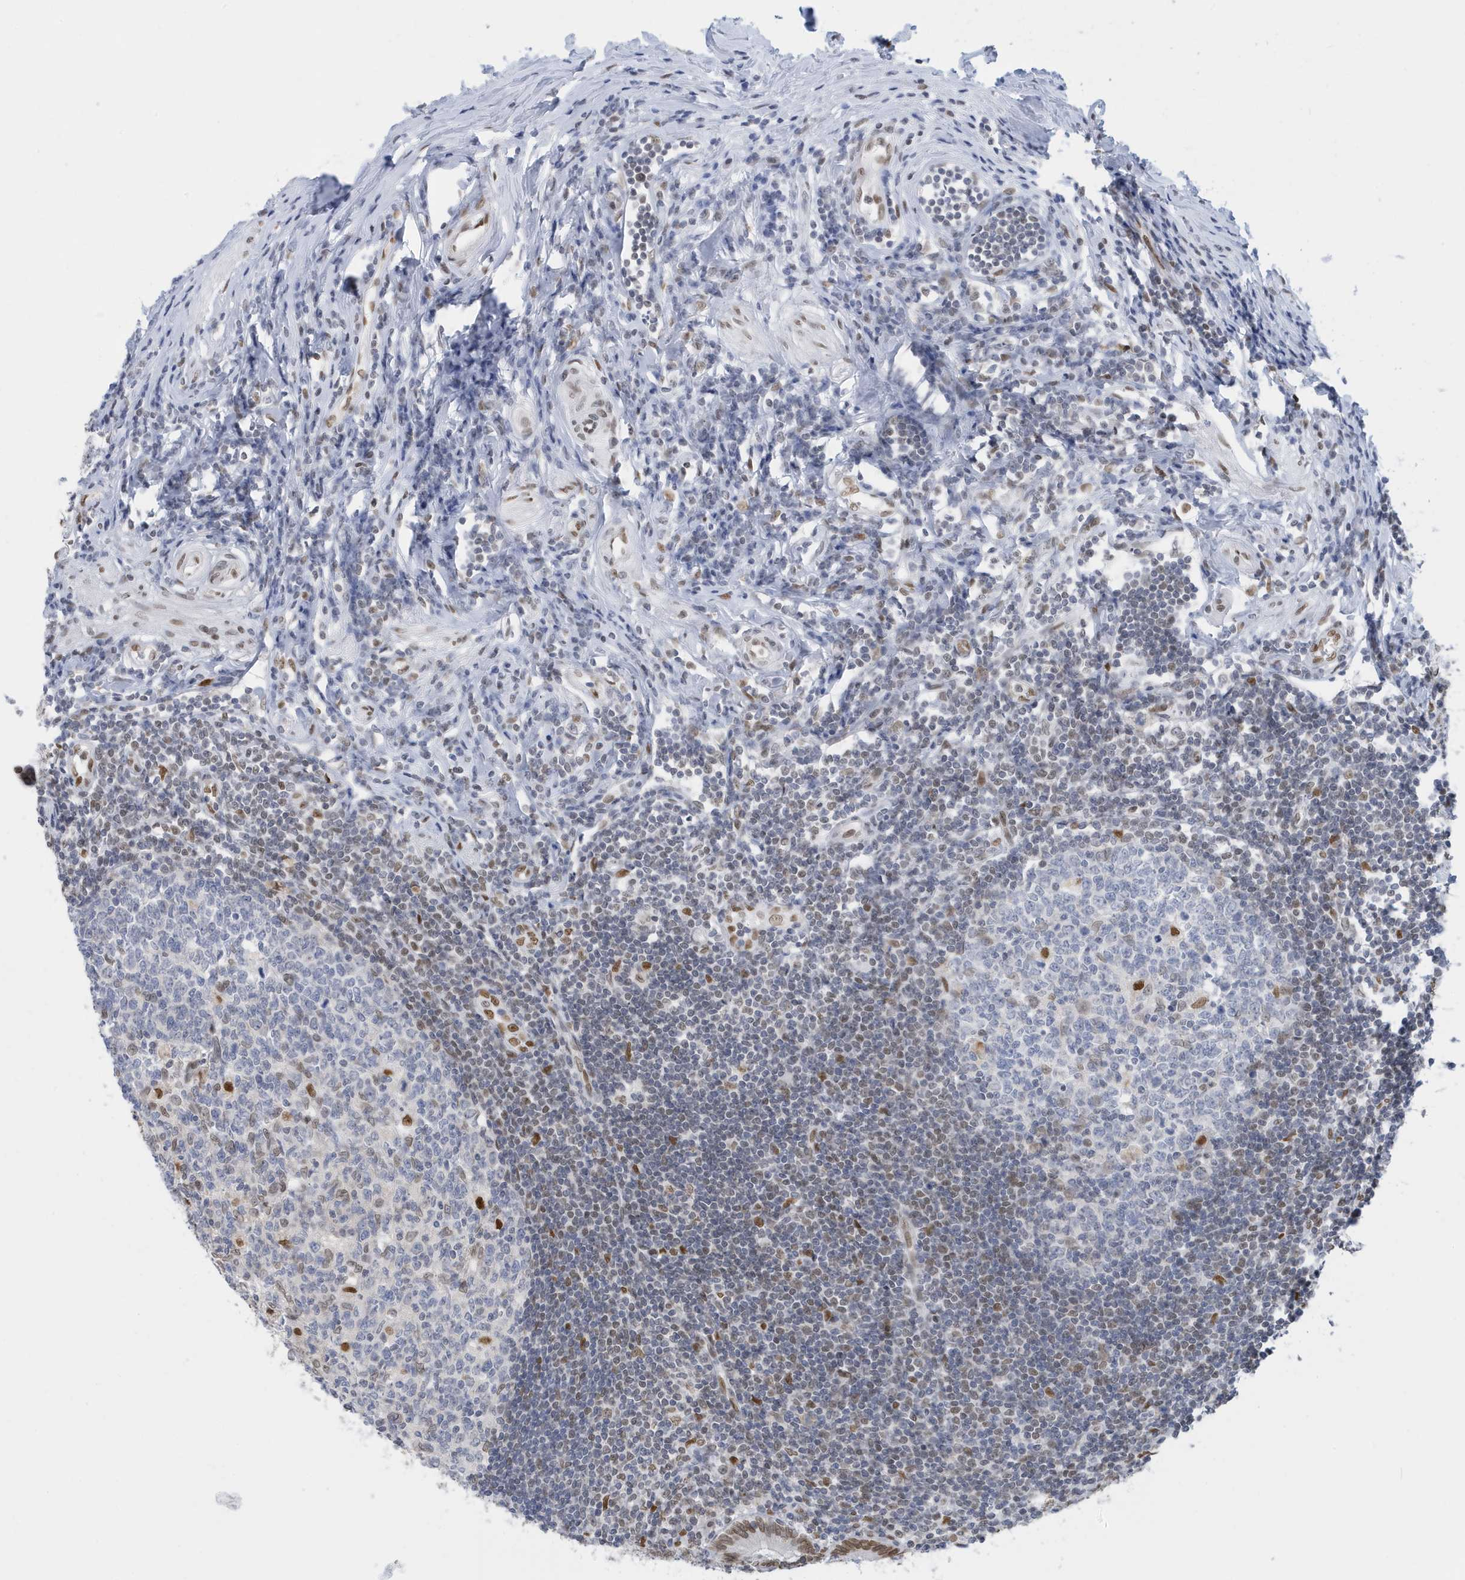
{"staining": {"intensity": "moderate", "quantity": ">75%", "location": "nuclear"}, "tissue": "appendix", "cell_type": "Glandular cells", "image_type": "normal", "snomed": [{"axis": "morphology", "description": "Normal tissue, NOS"}, {"axis": "topography", "description": "Appendix"}], "caption": "Protein staining demonstrates moderate nuclear staining in approximately >75% of glandular cells in benign appendix. (Stains: DAB (3,3'-diaminobenzidine) in brown, nuclei in blue, Microscopy: brightfield microscopy at high magnification).", "gene": "PCYT1A", "patient": {"sex": "female", "age": 54}}